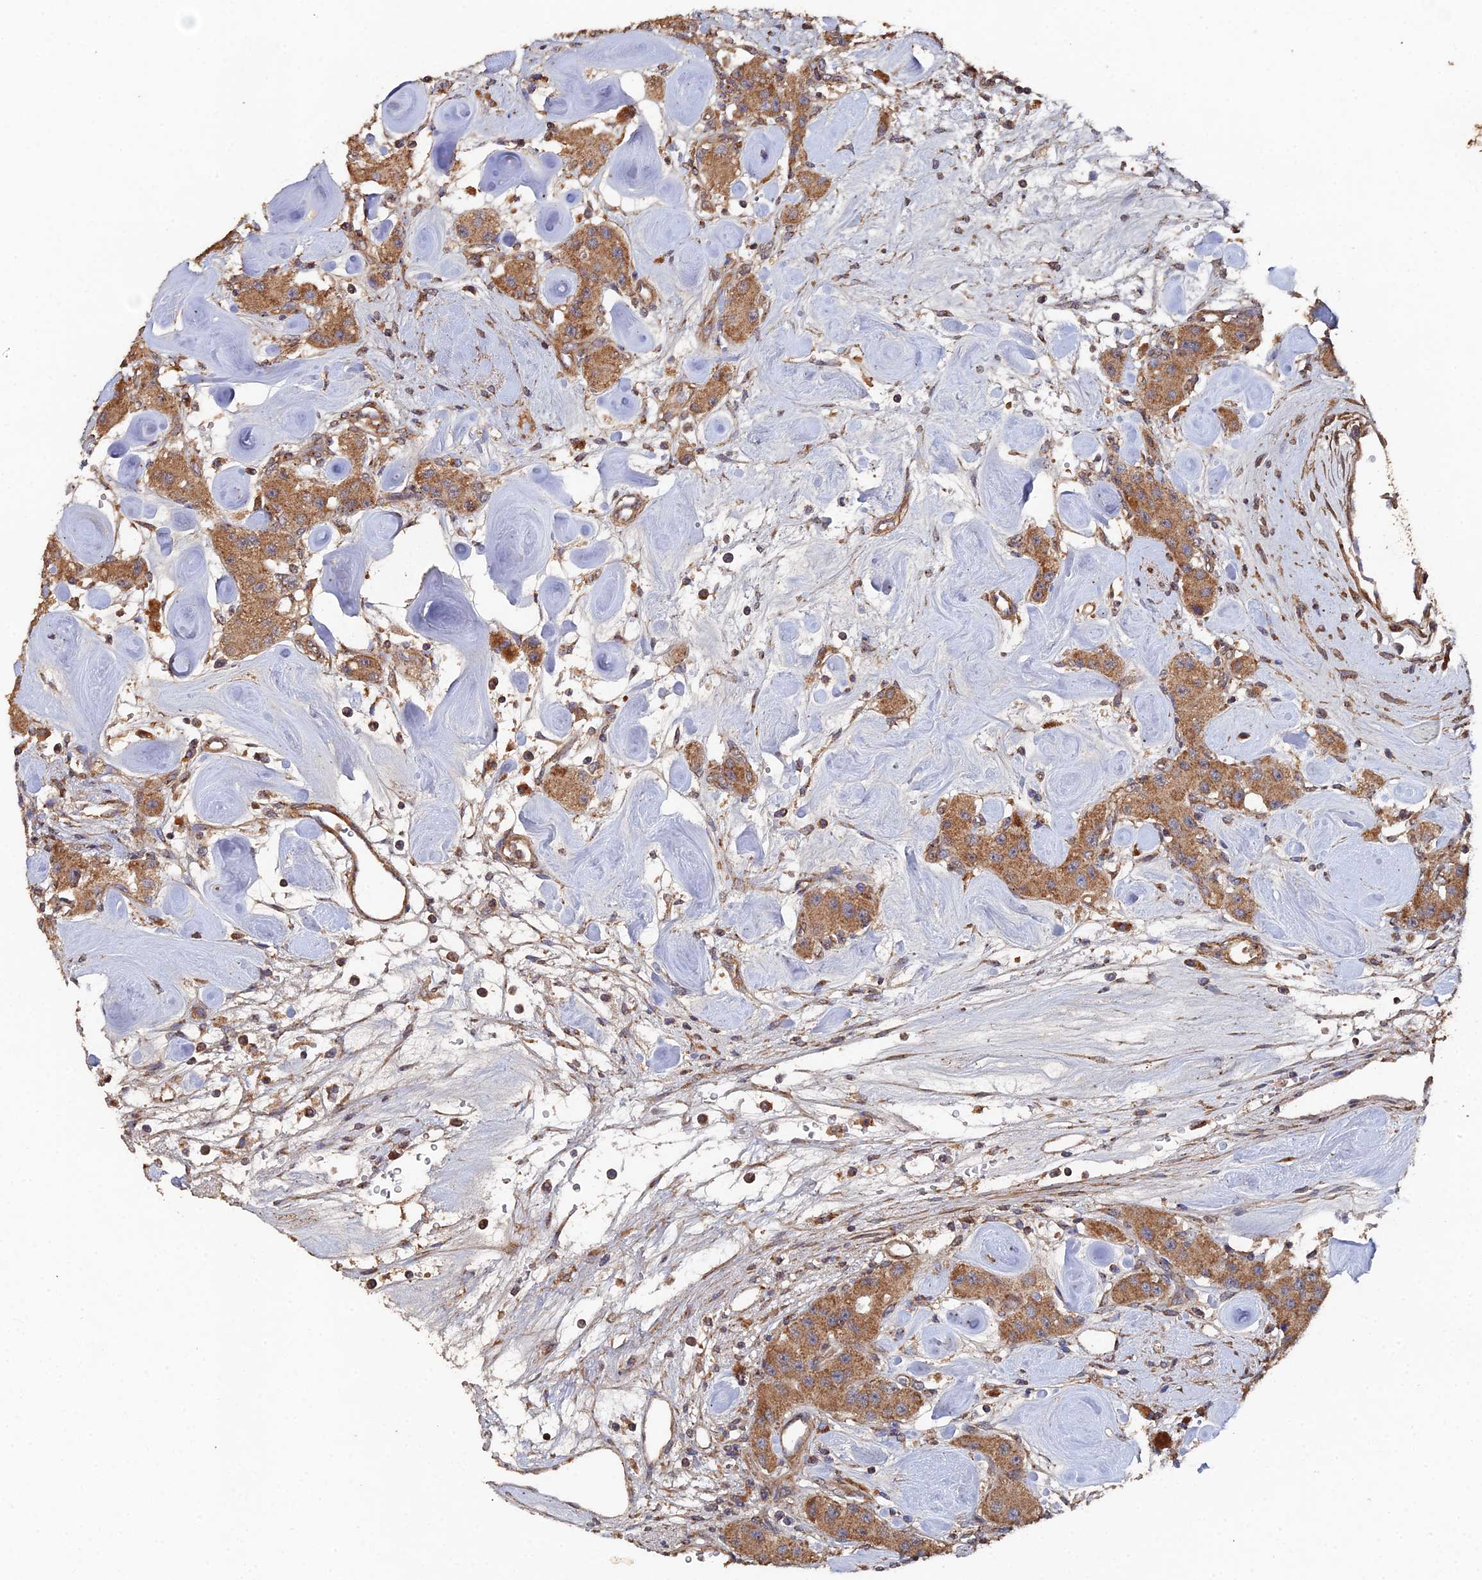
{"staining": {"intensity": "moderate", "quantity": ">75%", "location": "cytoplasmic/membranous"}, "tissue": "carcinoid", "cell_type": "Tumor cells", "image_type": "cancer", "snomed": [{"axis": "morphology", "description": "Carcinoid, malignant, NOS"}, {"axis": "topography", "description": "Pancreas"}], "caption": "Tumor cells demonstrate medium levels of moderate cytoplasmic/membranous positivity in approximately >75% of cells in carcinoid. Using DAB (3,3'-diaminobenzidine) (brown) and hematoxylin (blue) stains, captured at high magnification using brightfield microscopy.", "gene": "SPANXN4", "patient": {"sex": "male", "age": 41}}